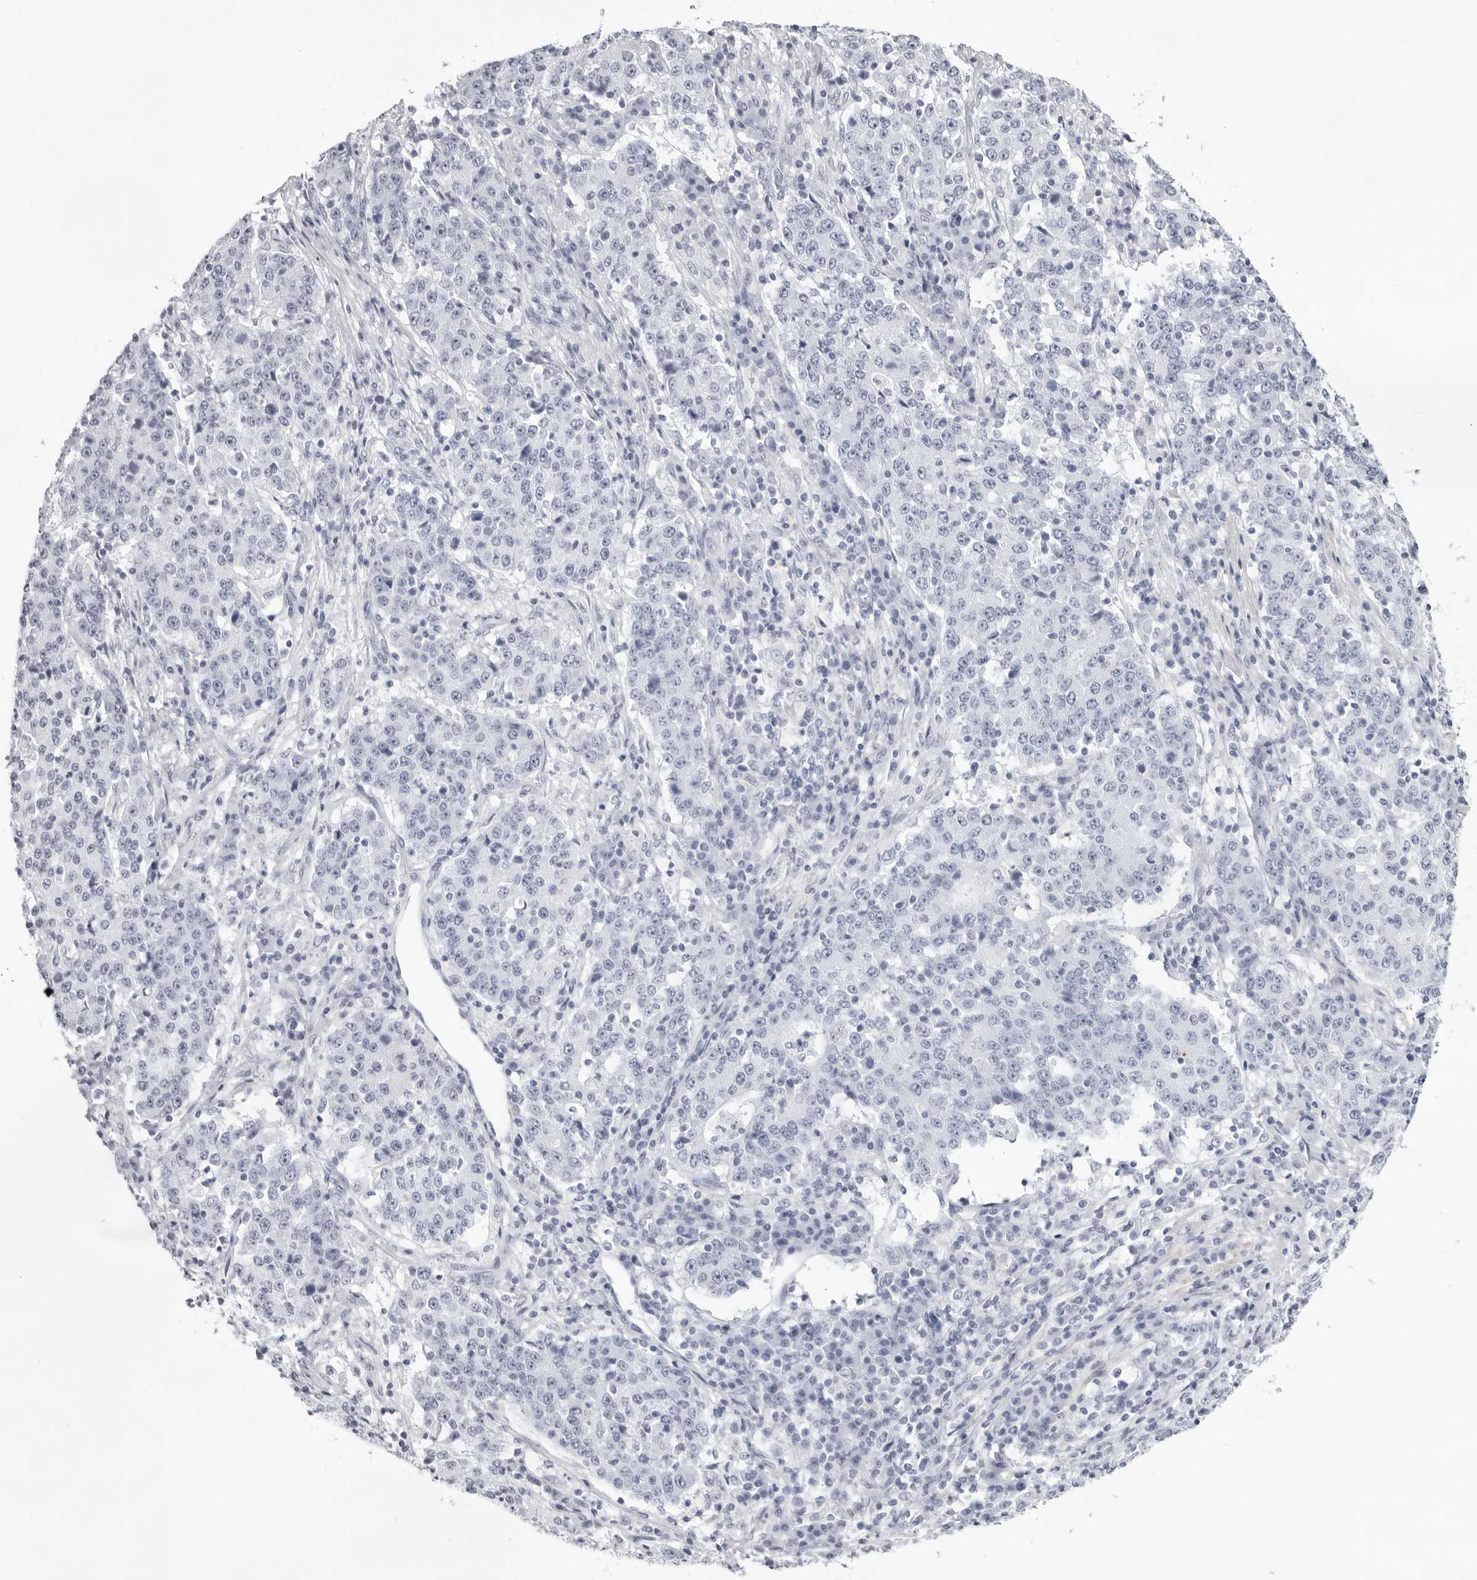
{"staining": {"intensity": "negative", "quantity": "none", "location": "none"}, "tissue": "stomach cancer", "cell_type": "Tumor cells", "image_type": "cancer", "snomed": [{"axis": "morphology", "description": "Adenocarcinoma, NOS"}, {"axis": "topography", "description": "Stomach"}], "caption": "There is no significant expression in tumor cells of stomach cancer (adenocarcinoma). (DAB (3,3'-diaminobenzidine) immunohistochemistry (IHC) with hematoxylin counter stain).", "gene": "INSL3", "patient": {"sex": "male", "age": 59}}